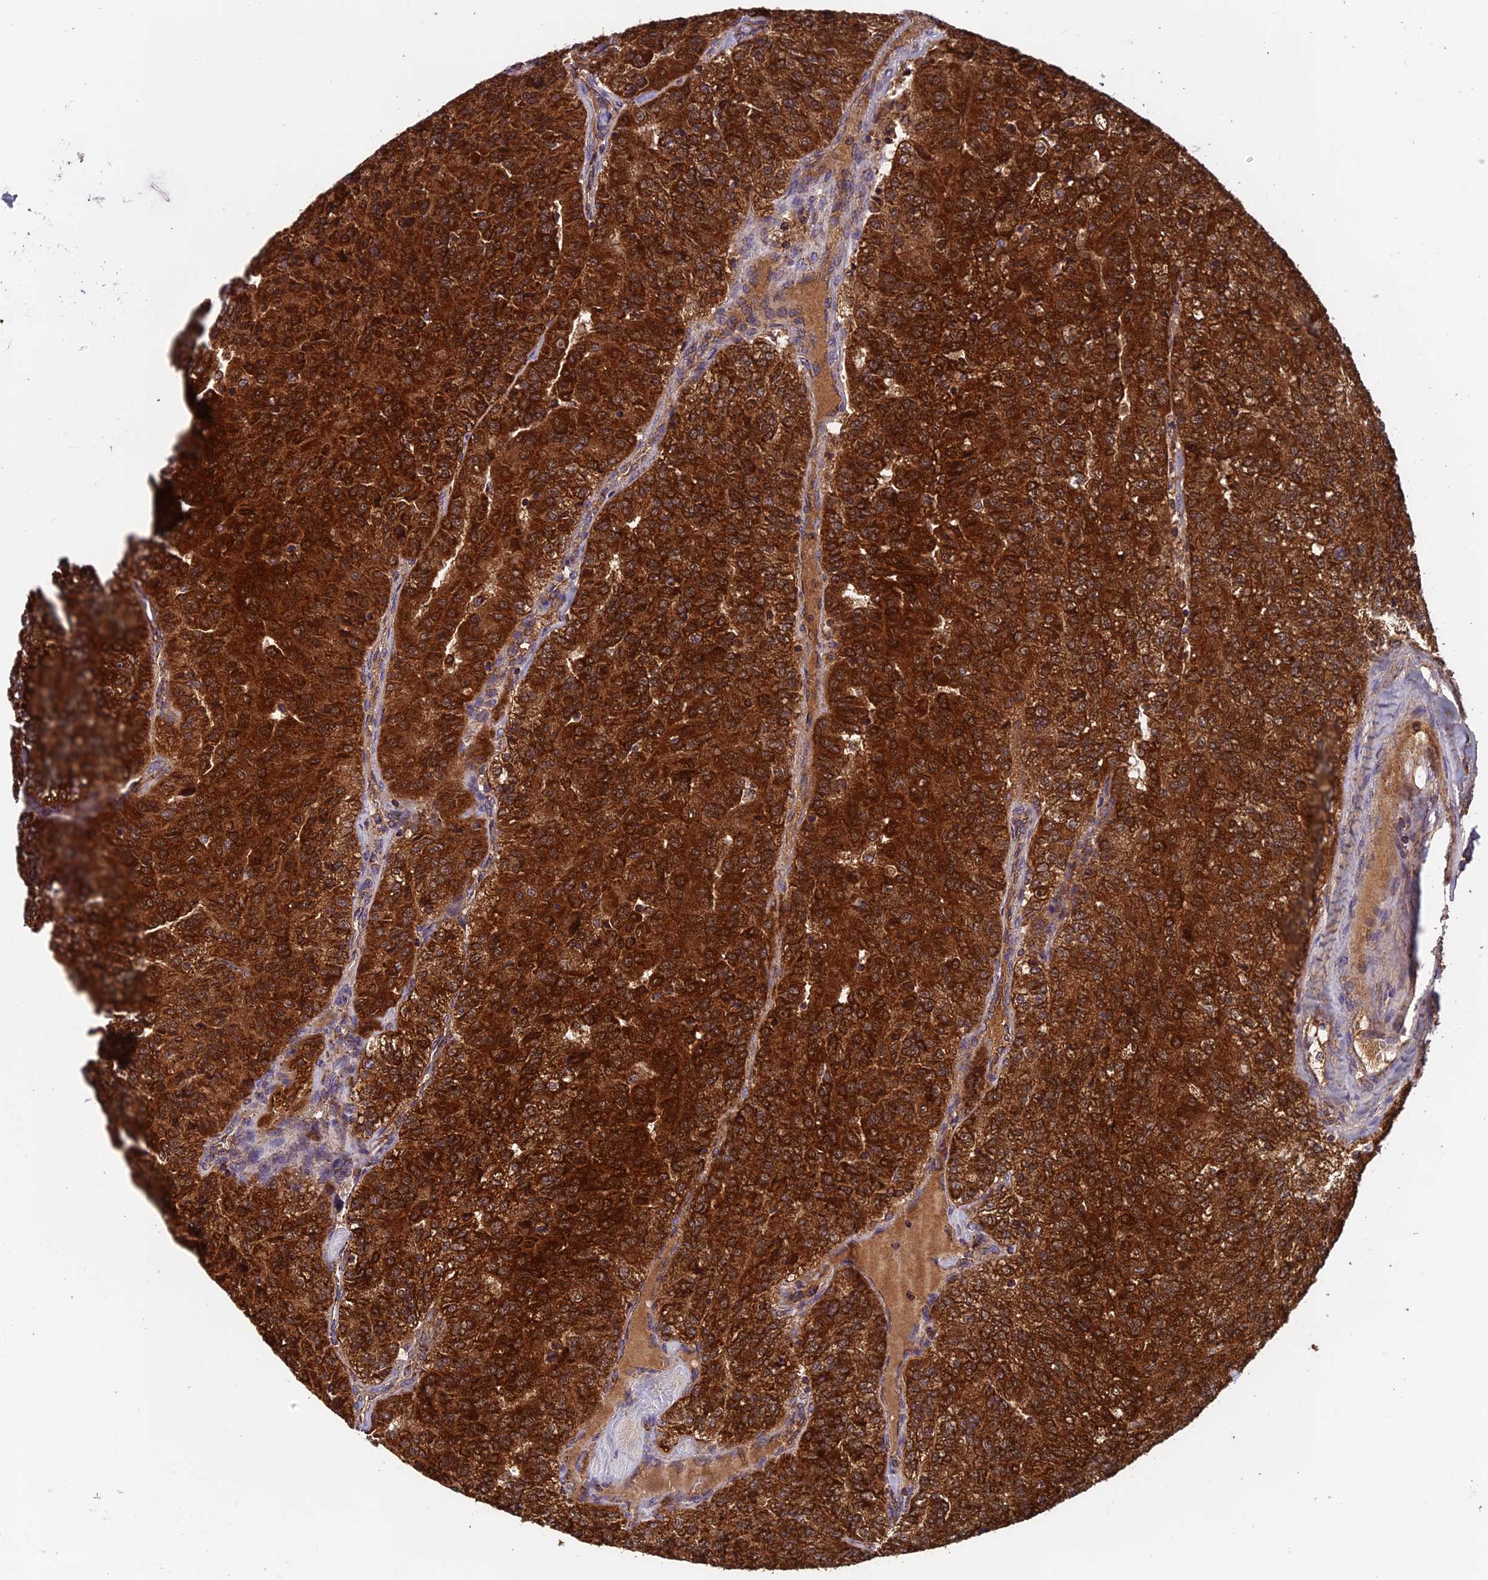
{"staining": {"intensity": "strong", "quantity": ">75%", "location": "cytoplasmic/membranous"}, "tissue": "renal cancer", "cell_type": "Tumor cells", "image_type": "cancer", "snomed": [{"axis": "morphology", "description": "Adenocarcinoma, NOS"}, {"axis": "topography", "description": "Kidney"}], "caption": "A high-resolution histopathology image shows immunohistochemistry staining of renal adenocarcinoma, which demonstrates strong cytoplasmic/membranous staining in about >75% of tumor cells.", "gene": "CCDC15", "patient": {"sex": "female", "age": 63}}